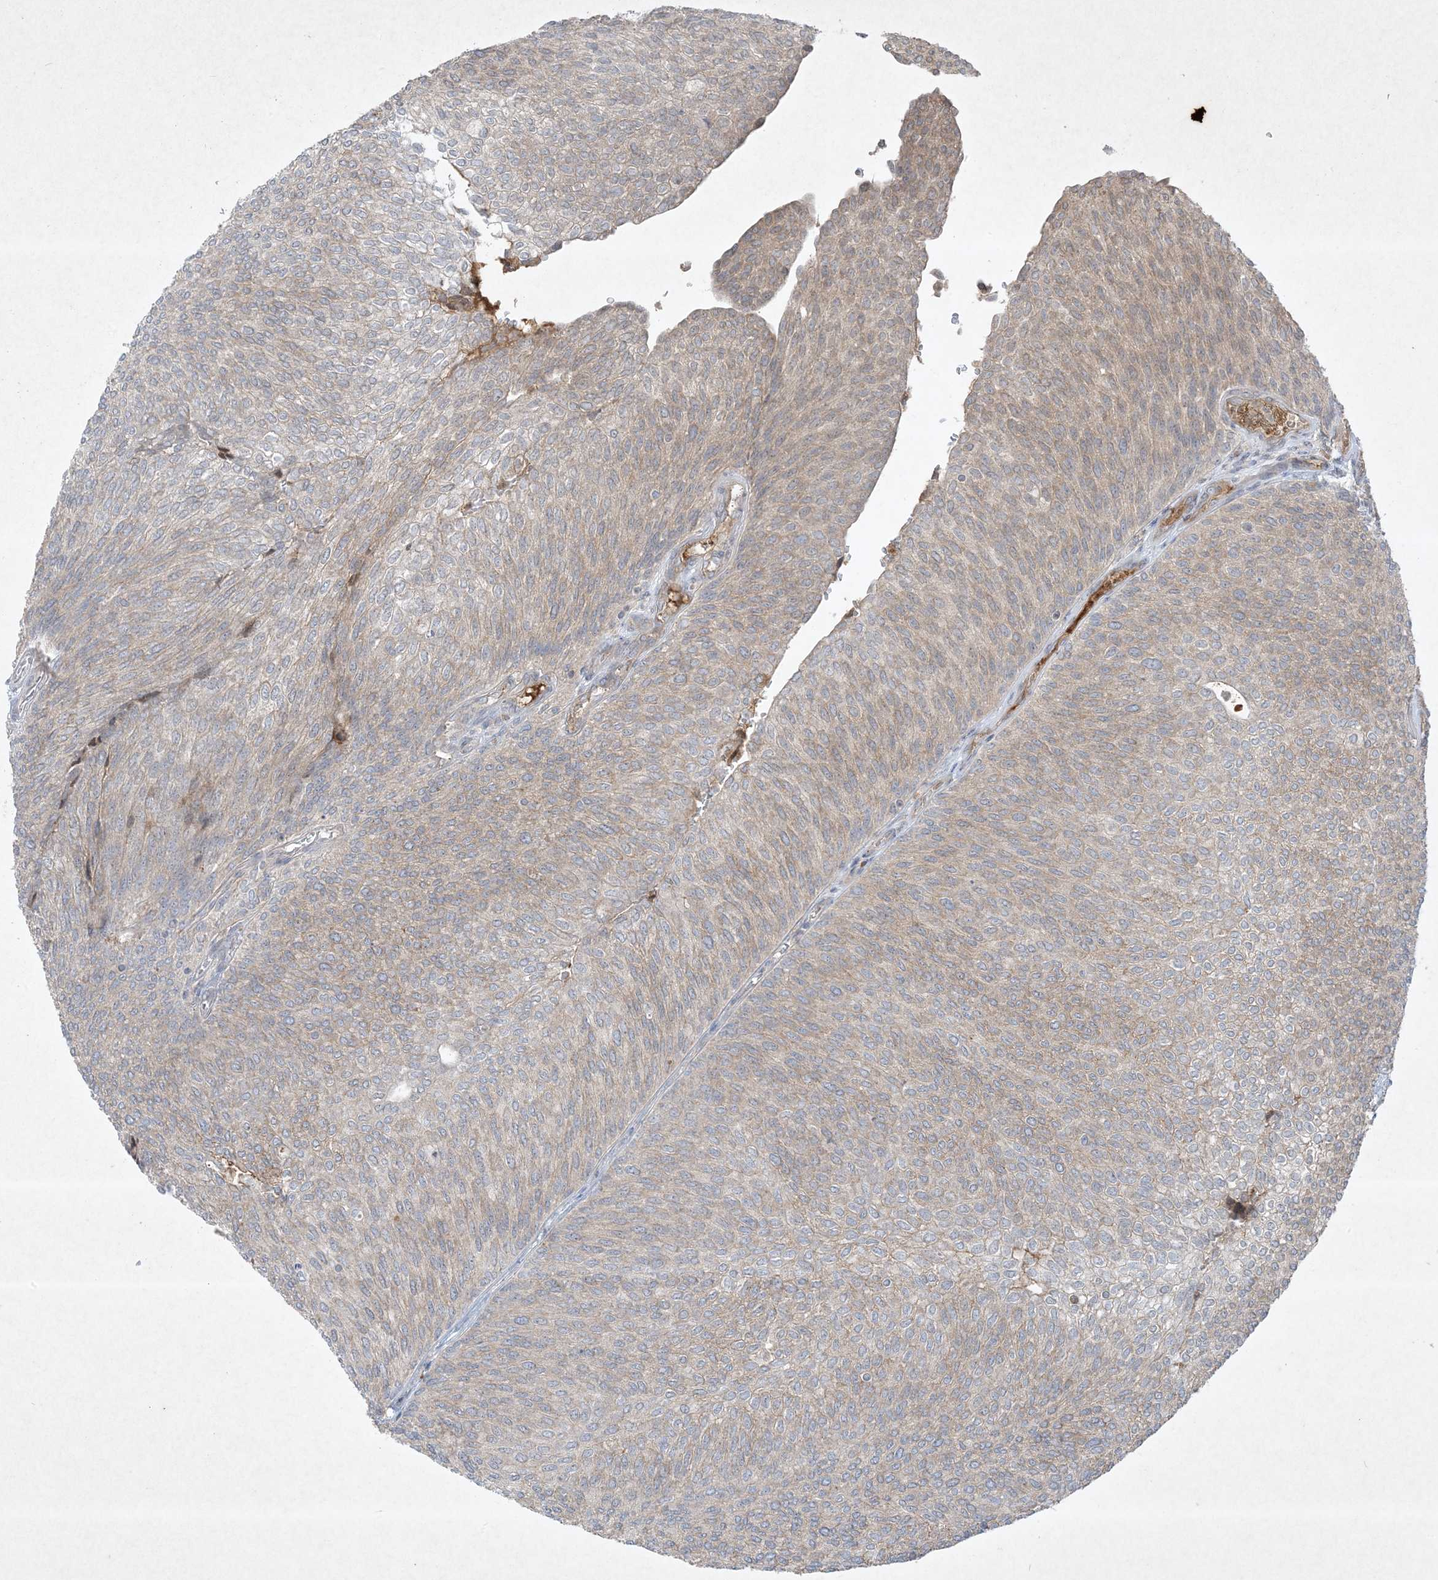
{"staining": {"intensity": "weak", "quantity": "25%-75%", "location": "cytoplasmic/membranous"}, "tissue": "urothelial cancer", "cell_type": "Tumor cells", "image_type": "cancer", "snomed": [{"axis": "morphology", "description": "Urothelial carcinoma, Low grade"}, {"axis": "topography", "description": "Urinary bladder"}], "caption": "This is an image of immunohistochemistry staining of low-grade urothelial carcinoma, which shows weak staining in the cytoplasmic/membranous of tumor cells.", "gene": "FETUB", "patient": {"sex": "female", "age": 79}}